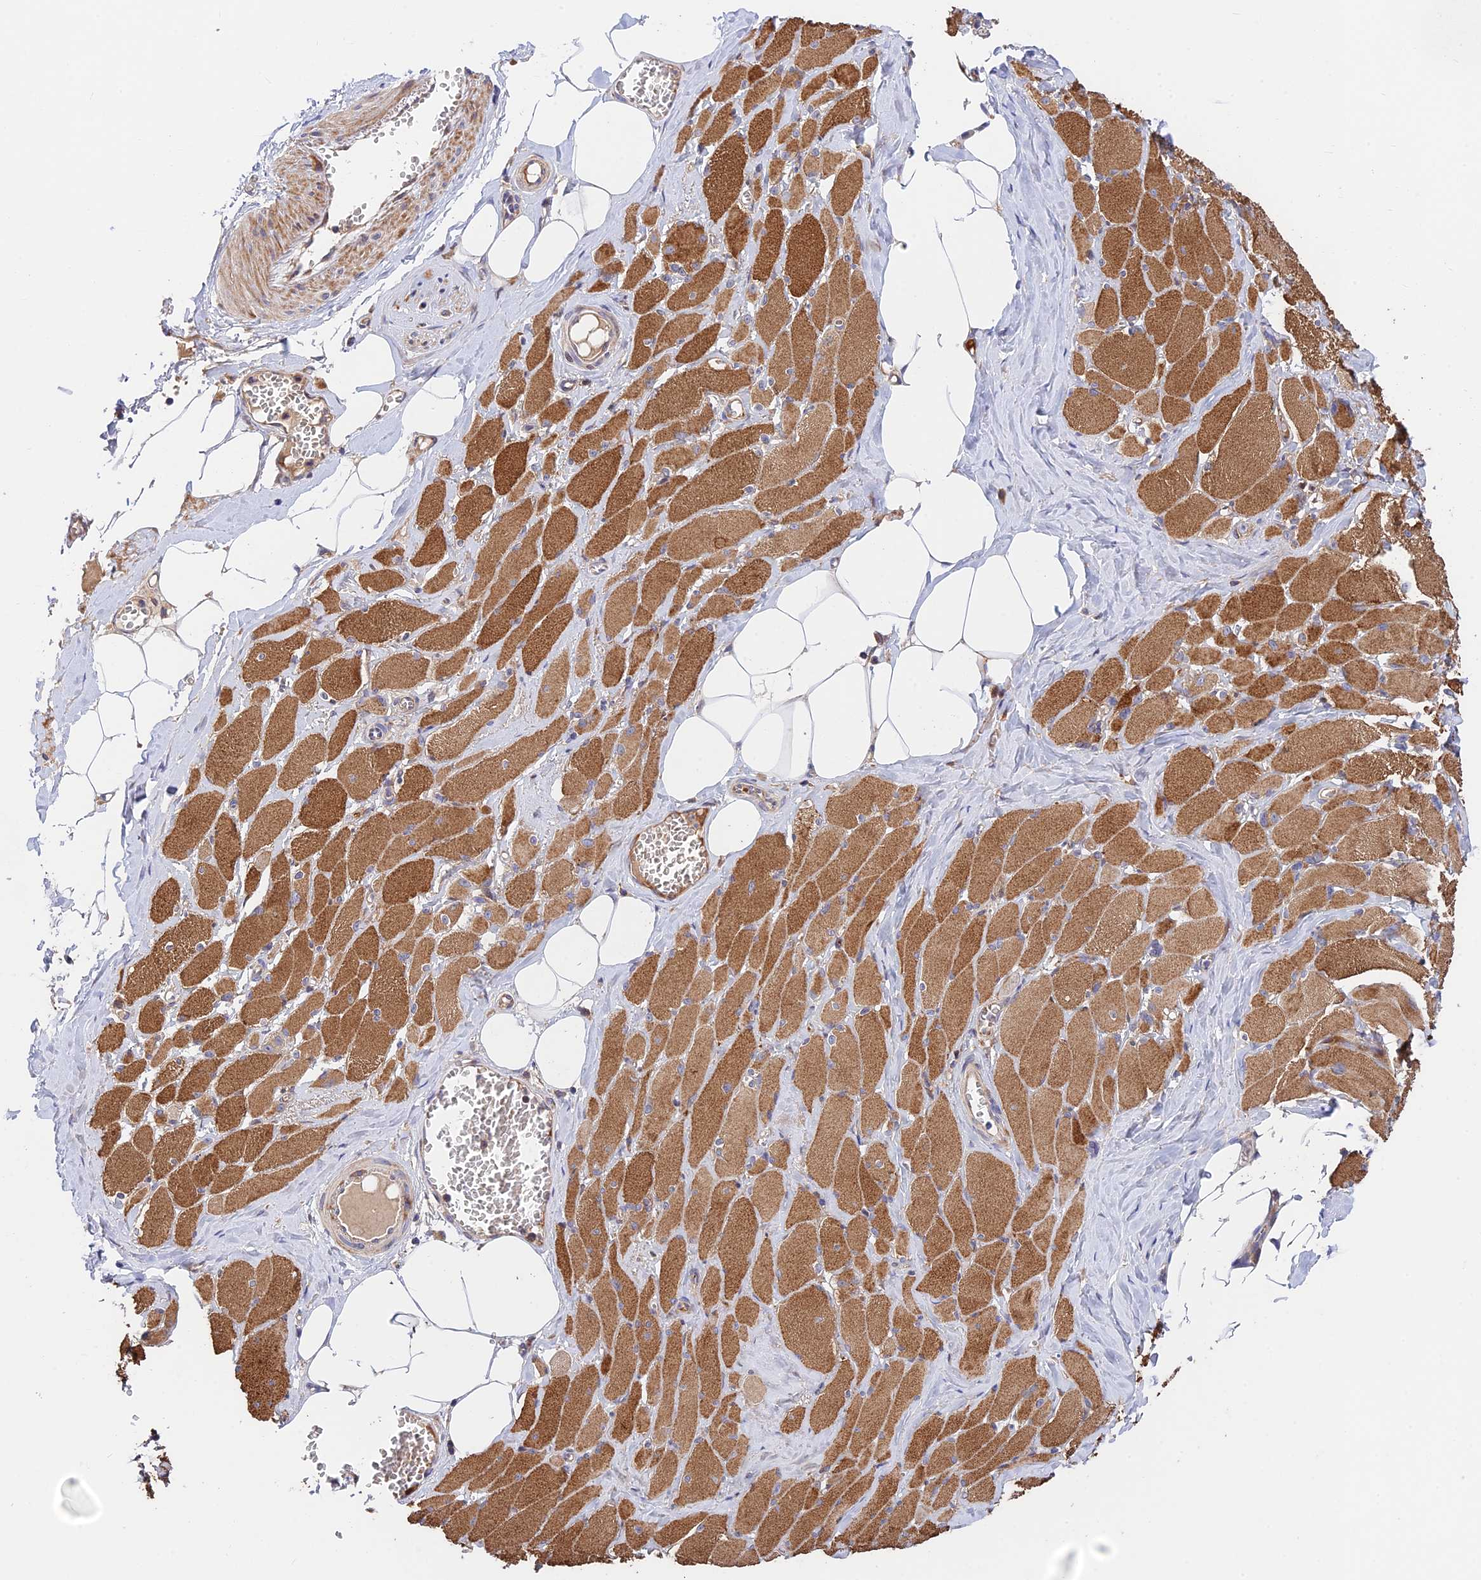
{"staining": {"intensity": "strong", "quantity": ">75%", "location": "cytoplasmic/membranous"}, "tissue": "skeletal muscle", "cell_type": "Myocytes", "image_type": "normal", "snomed": [{"axis": "morphology", "description": "Normal tissue, NOS"}, {"axis": "morphology", "description": "Basal cell carcinoma"}, {"axis": "topography", "description": "Skeletal muscle"}], "caption": "Immunohistochemistry micrograph of normal human skeletal muscle stained for a protein (brown), which demonstrates high levels of strong cytoplasmic/membranous positivity in approximately >75% of myocytes.", "gene": "FUOM", "patient": {"sex": "female", "age": 64}}